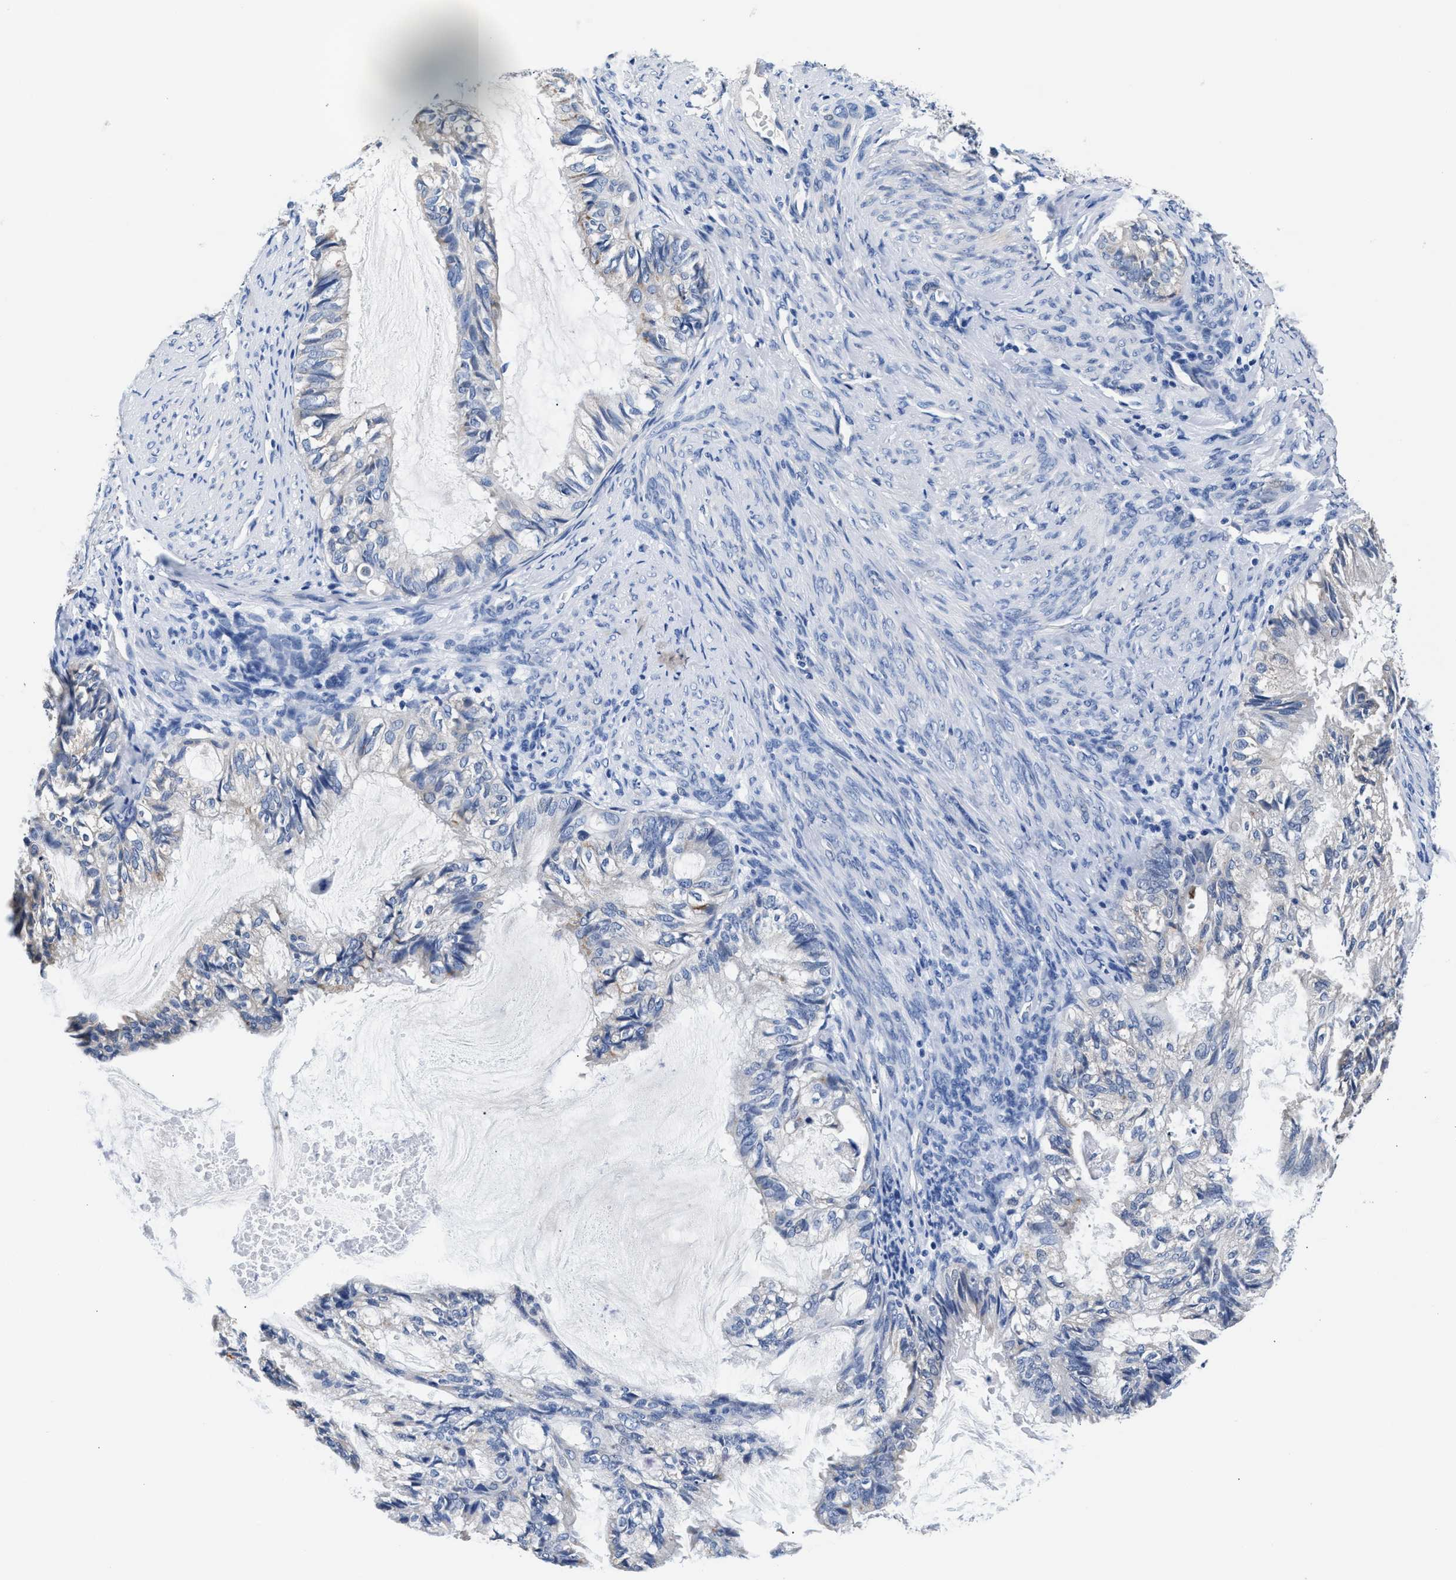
{"staining": {"intensity": "negative", "quantity": "none", "location": "none"}, "tissue": "cervical cancer", "cell_type": "Tumor cells", "image_type": "cancer", "snomed": [{"axis": "morphology", "description": "Normal tissue, NOS"}, {"axis": "morphology", "description": "Adenocarcinoma, NOS"}, {"axis": "topography", "description": "Cervix"}, {"axis": "topography", "description": "Endometrium"}], "caption": "Photomicrograph shows no significant protein expression in tumor cells of adenocarcinoma (cervical).", "gene": "GSTM1", "patient": {"sex": "female", "age": 86}}